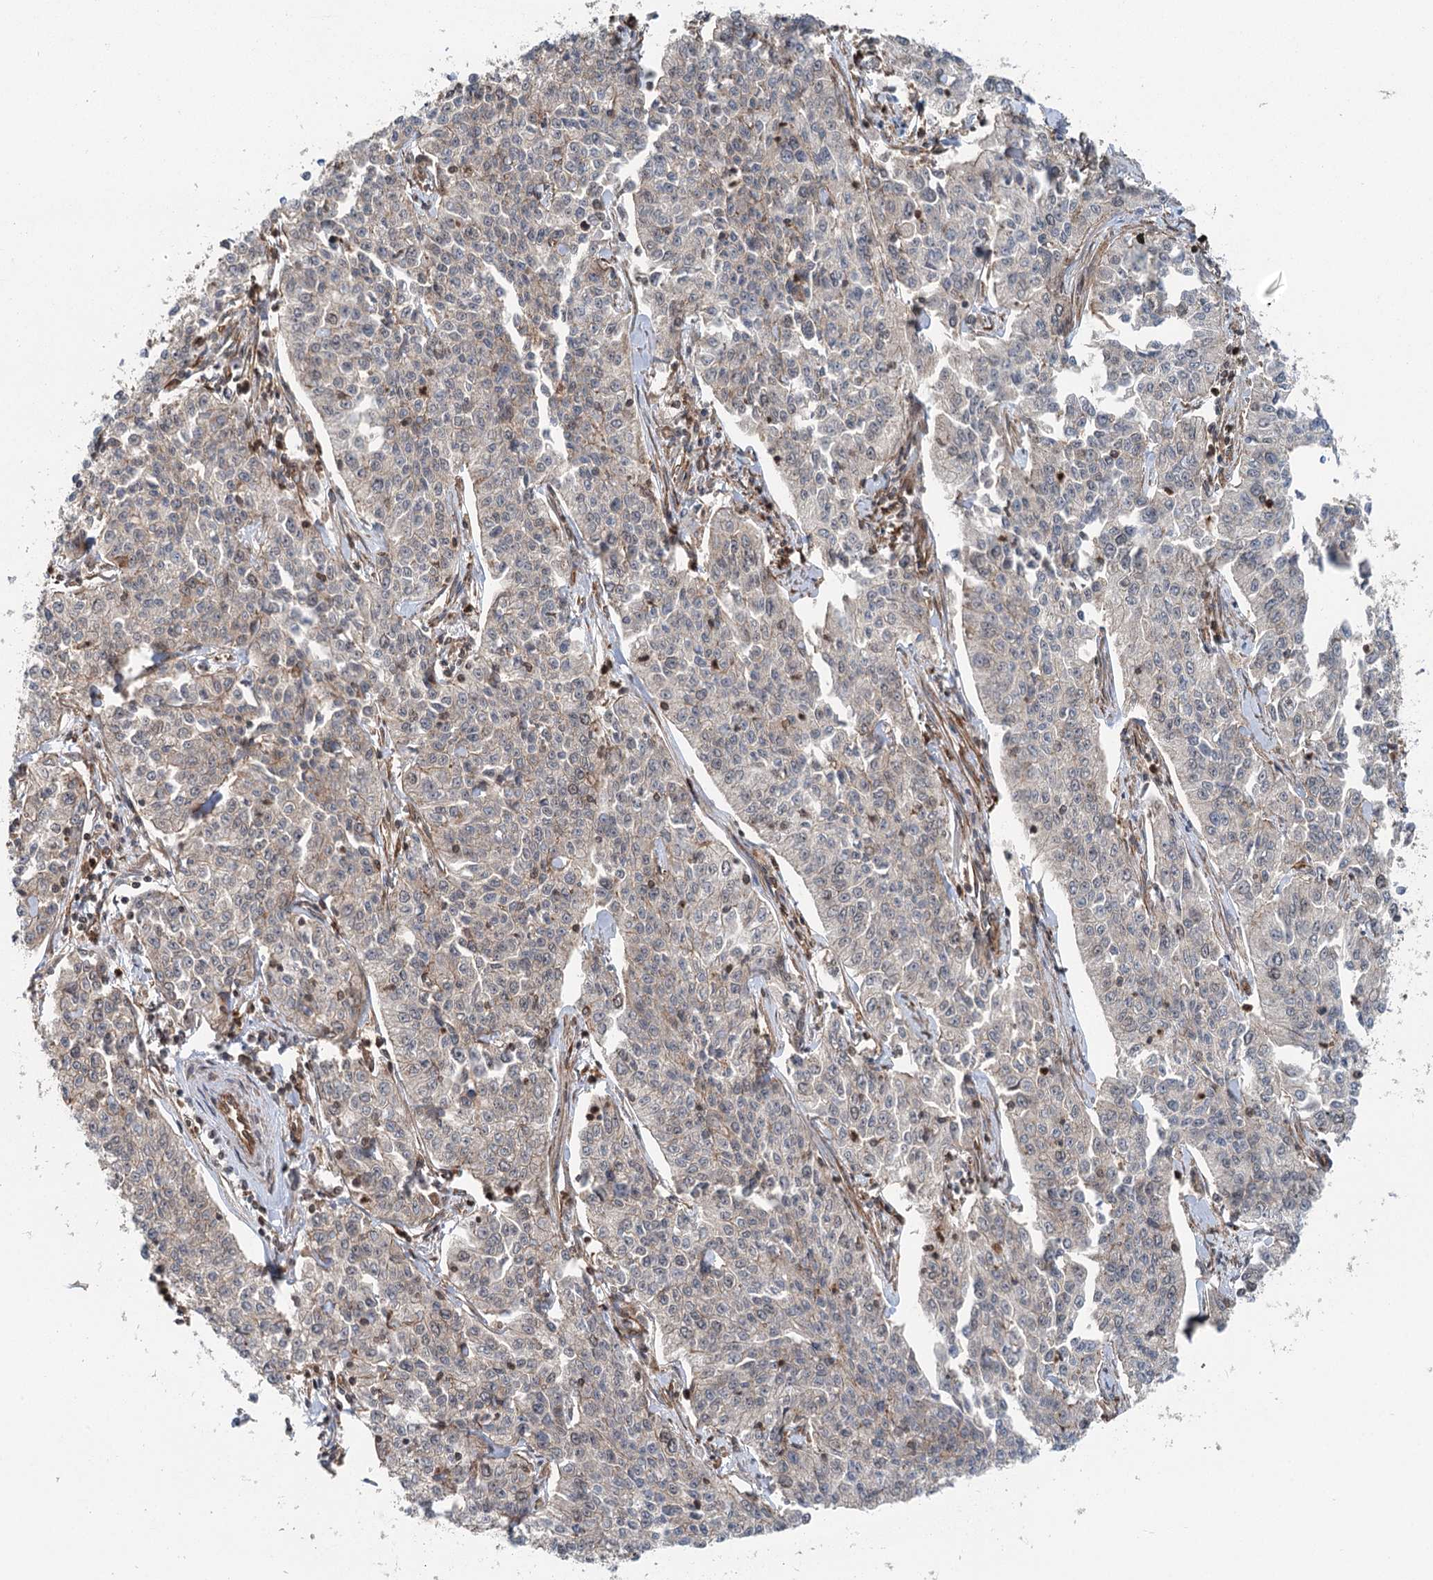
{"staining": {"intensity": "negative", "quantity": "none", "location": "none"}, "tissue": "cervical cancer", "cell_type": "Tumor cells", "image_type": "cancer", "snomed": [{"axis": "morphology", "description": "Squamous cell carcinoma, NOS"}, {"axis": "topography", "description": "Cervix"}], "caption": "This is an IHC photomicrograph of human cervical cancer. There is no staining in tumor cells.", "gene": "IQSEC1", "patient": {"sex": "female", "age": 35}}